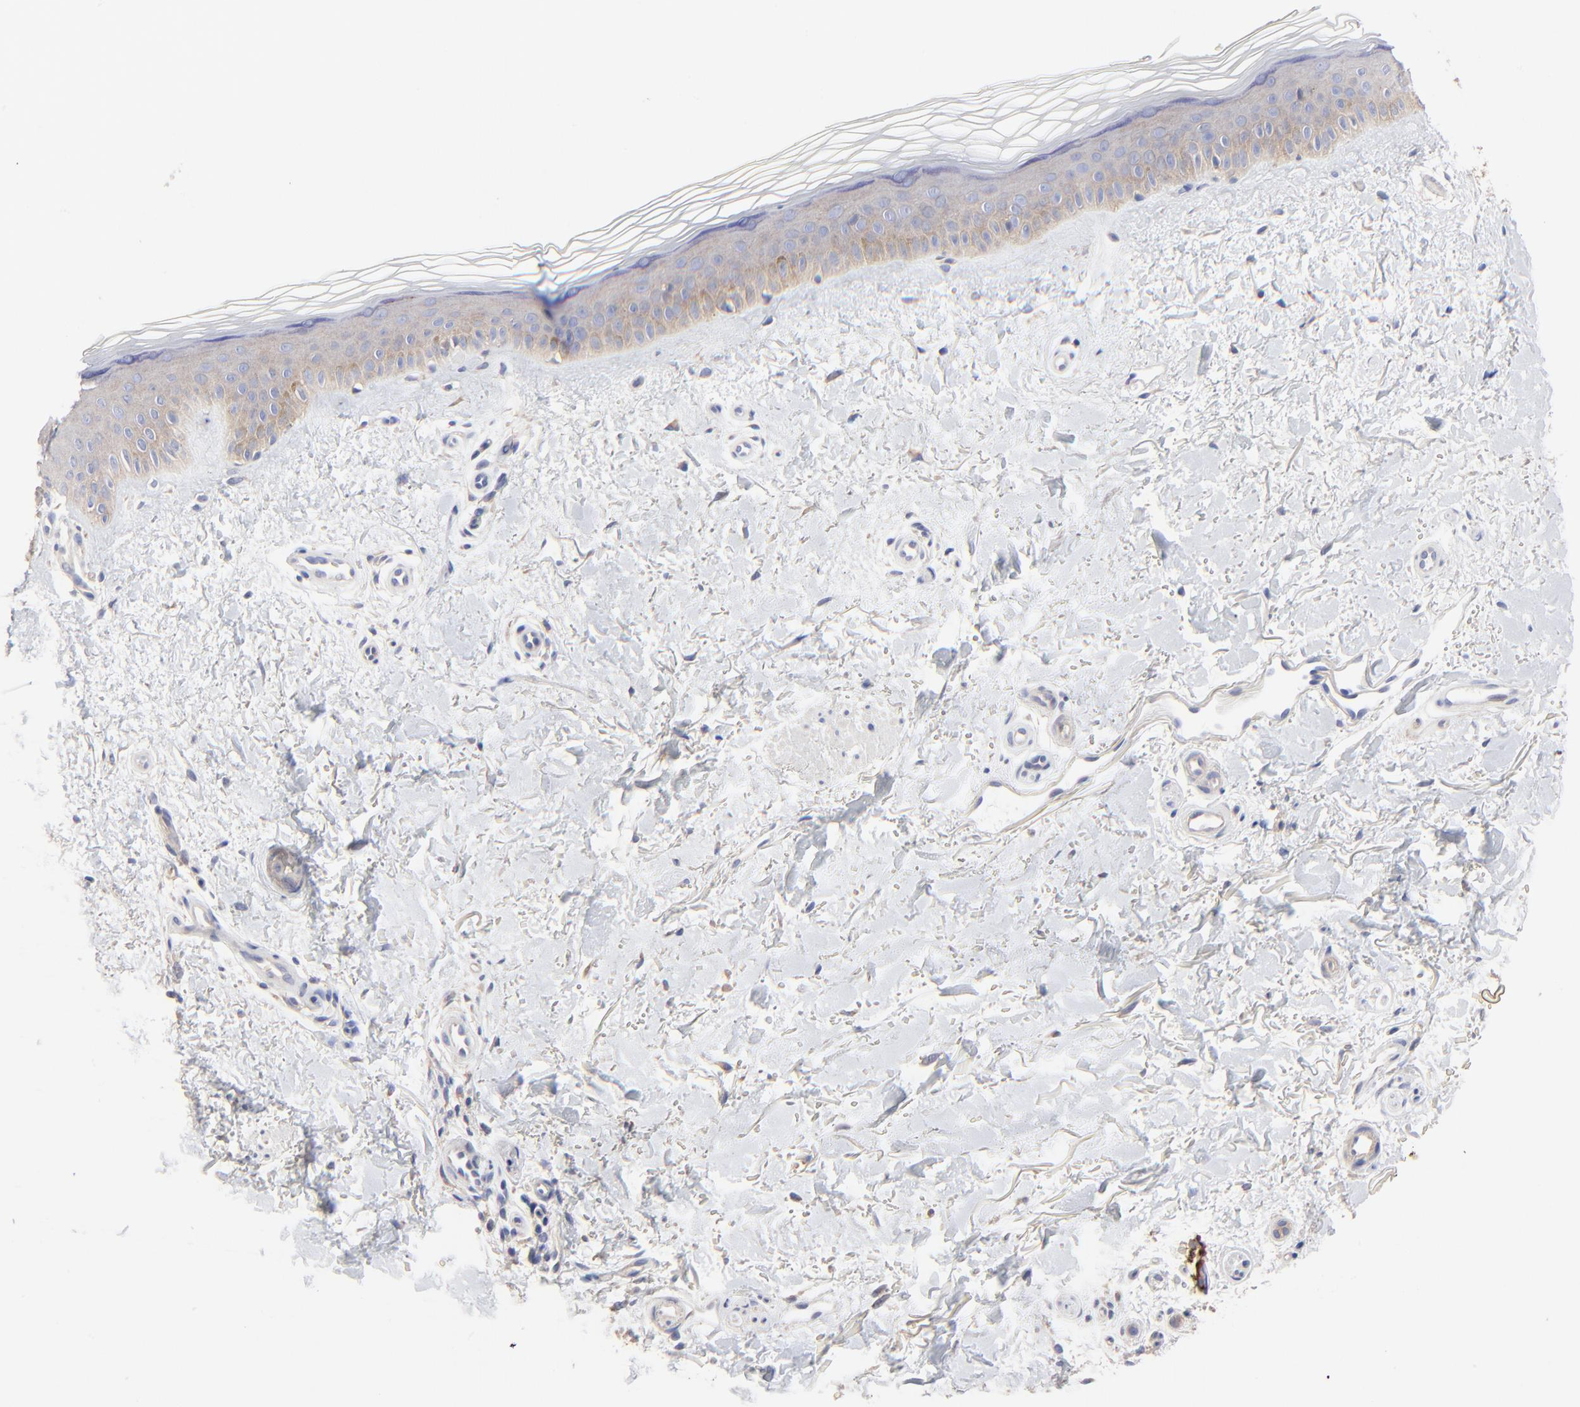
{"staining": {"intensity": "negative", "quantity": "none", "location": "none"}, "tissue": "skin", "cell_type": "Fibroblasts", "image_type": "normal", "snomed": [{"axis": "morphology", "description": "Normal tissue, NOS"}, {"axis": "topography", "description": "Skin"}], "caption": "A photomicrograph of skin stained for a protein demonstrates no brown staining in fibroblasts.", "gene": "PPFIBP2", "patient": {"sex": "female", "age": 19}}